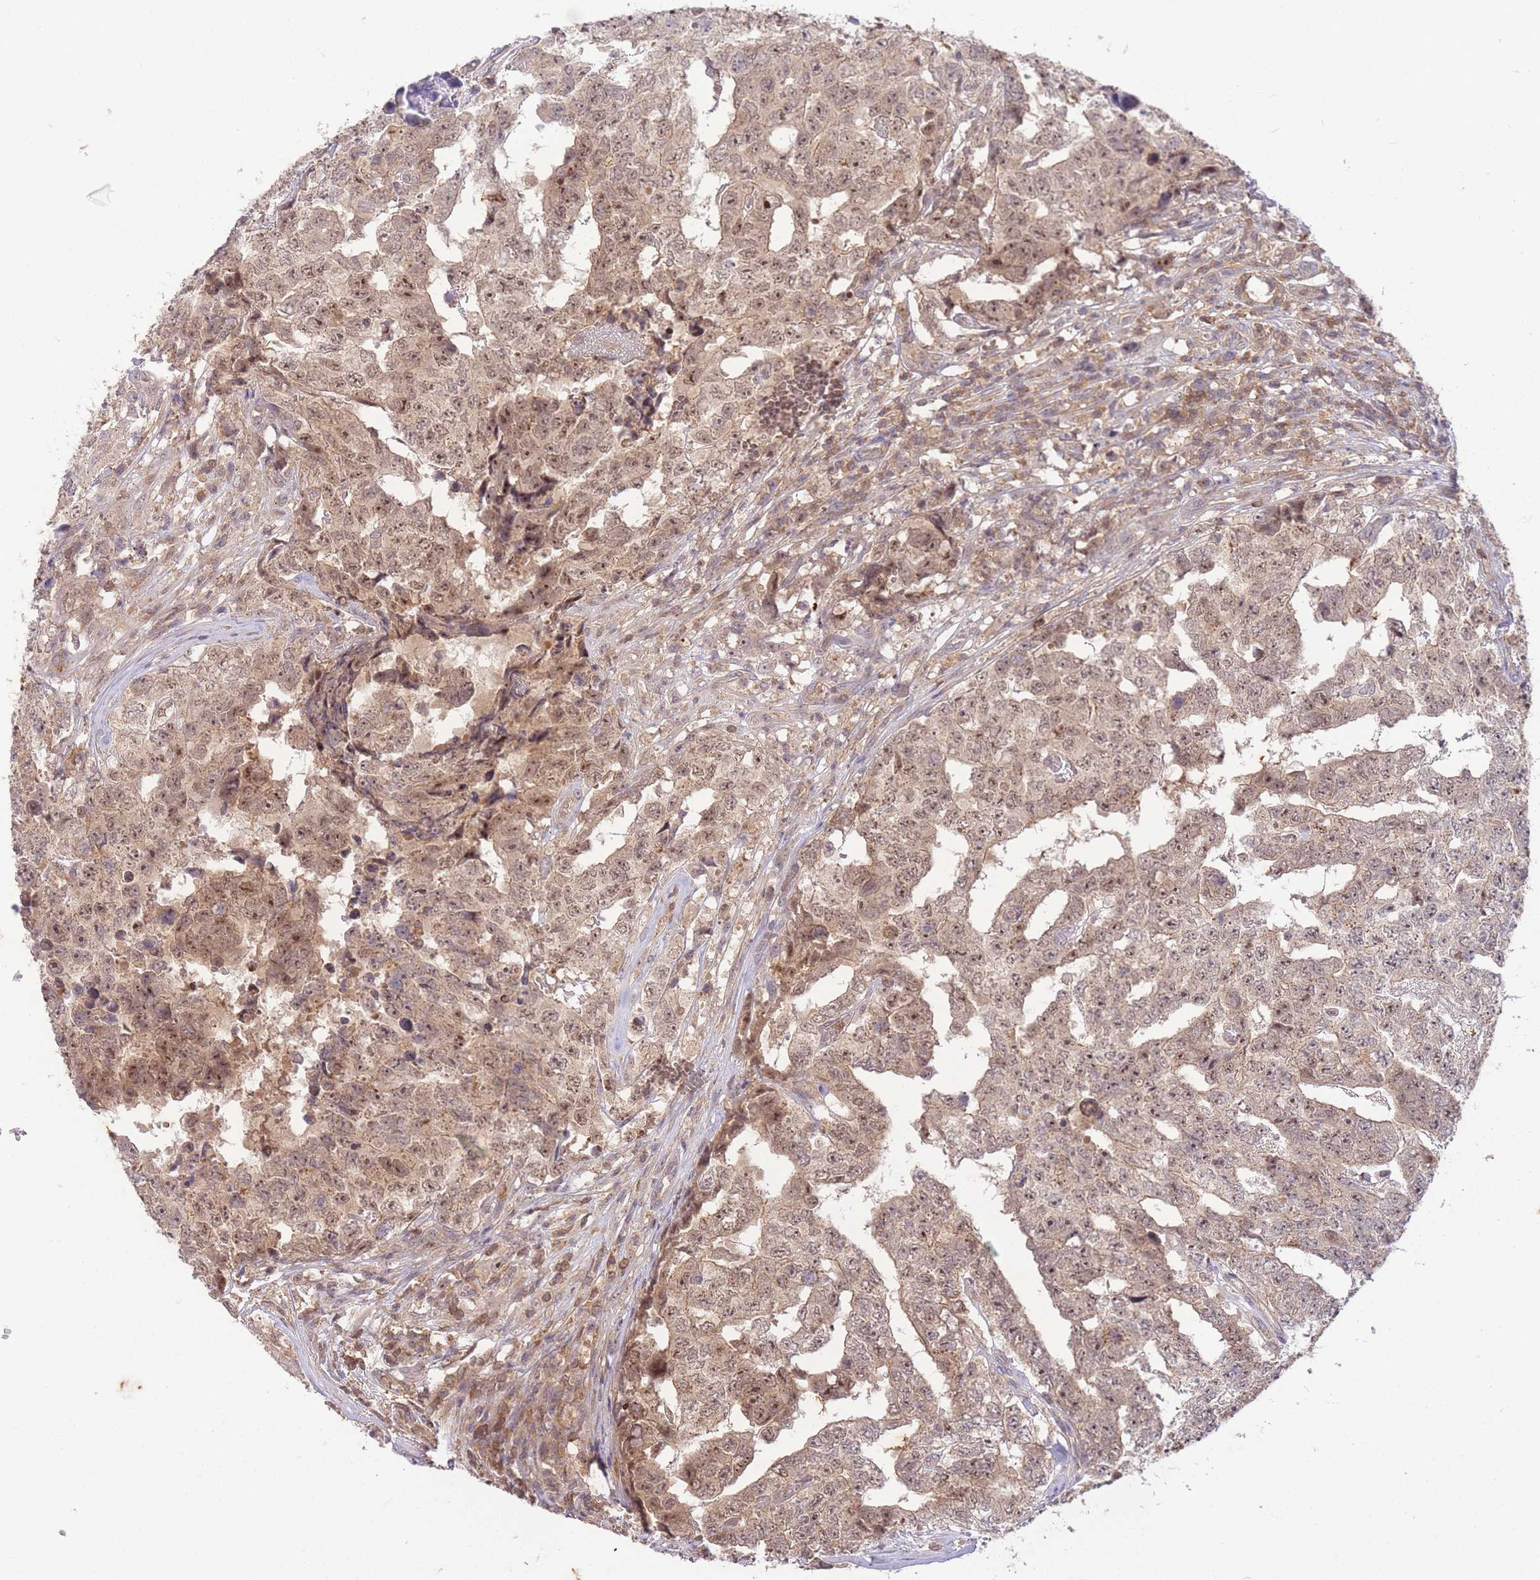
{"staining": {"intensity": "moderate", "quantity": ">75%", "location": "cytoplasmic/membranous,nuclear"}, "tissue": "testis cancer", "cell_type": "Tumor cells", "image_type": "cancer", "snomed": [{"axis": "morphology", "description": "Carcinoma, Embryonal, NOS"}, {"axis": "topography", "description": "Testis"}], "caption": "Protein staining of testis cancer (embryonal carcinoma) tissue exhibits moderate cytoplasmic/membranous and nuclear positivity in approximately >75% of tumor cells.", "gene": "ST8SIA4", "patient": {"sex": "male", "age": 25}}